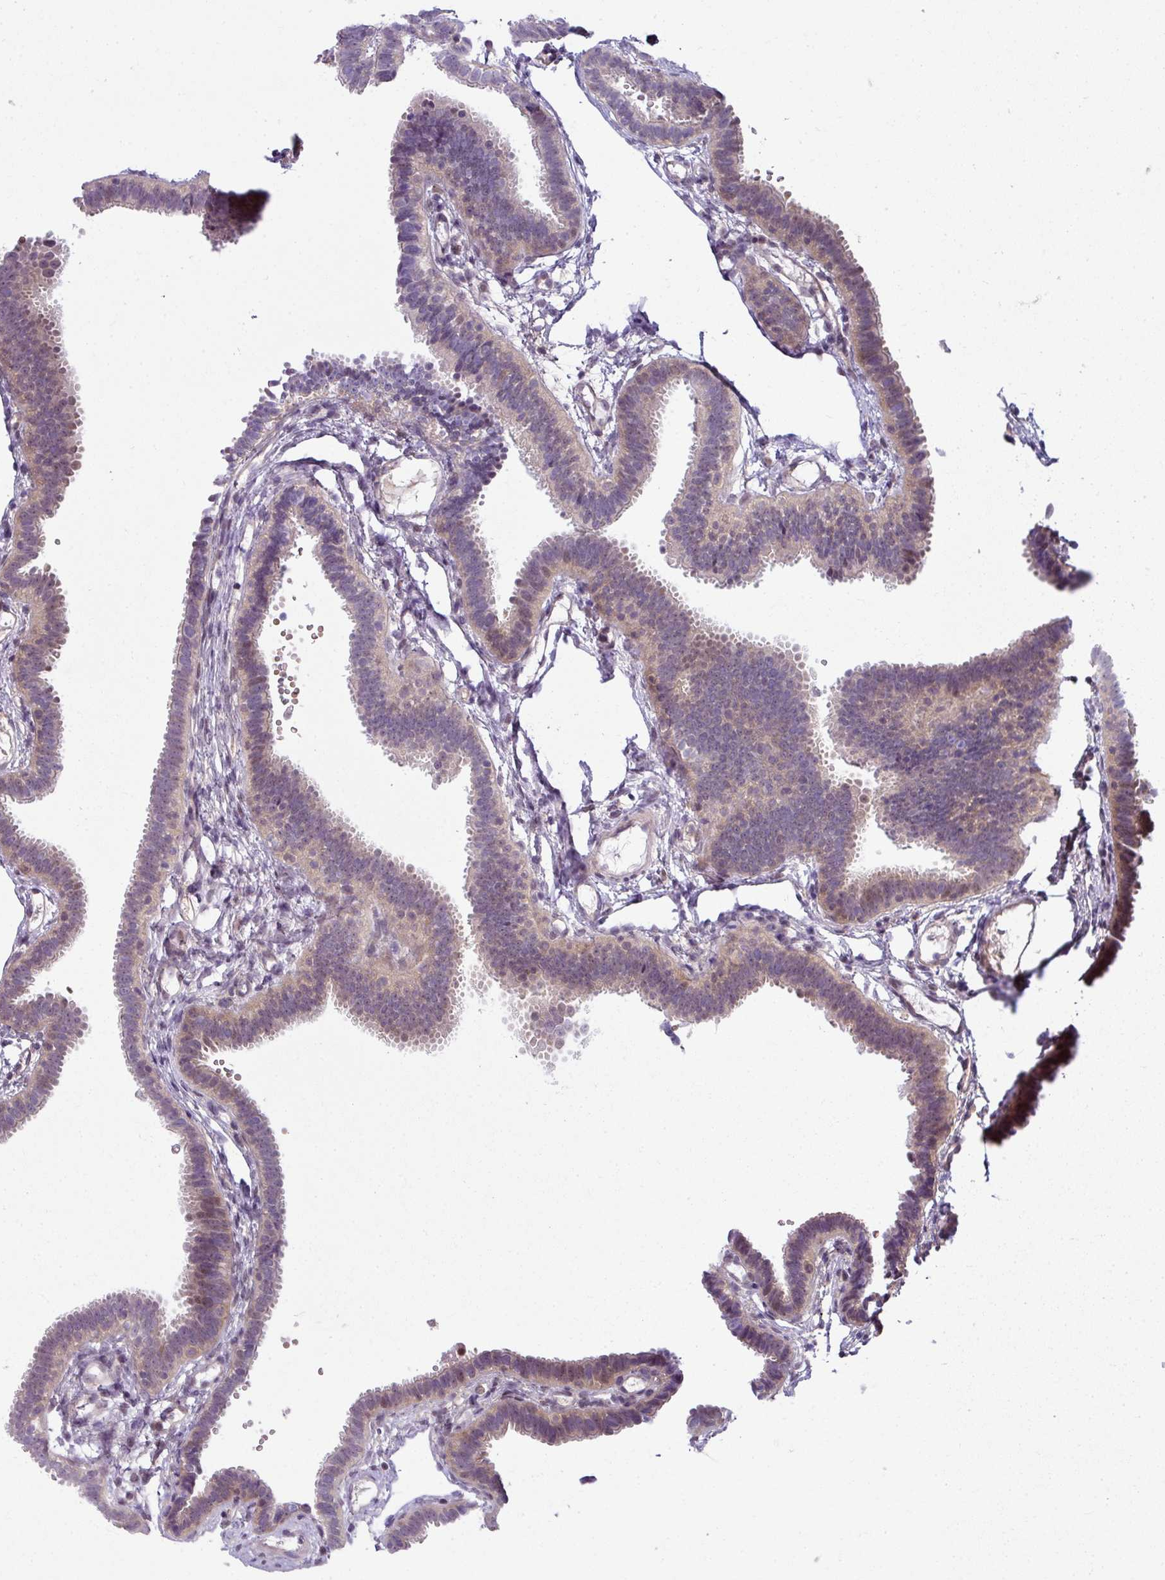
{"staining": {"intensity": "moderate", "quantity": "<25%", "location": "cytoplasmic/membranous,nuclear"}, "tissue": "fallopian tube", "cell_type": "Glandular cells", "image_type": "normal", "snomed": [{"axis": "morphology", "description": "Normal tissue, NOS"}, {"axis": "topography", "description": "Fallopian tube"}], "caption": "Fallopian tube stained for a protein demonstrates moderate cytoplasmic/membranous,nuclear positivity in glandular cells. The staining was performed using DAB (3,3'-diaminobenzidine) to visualize the protein expression in brown, while the nuclei were stained in blue with hematoxylin (Magnification: 20x).", "gene": "STAT5A", "patient": {"sex": "female", "age": 37}}